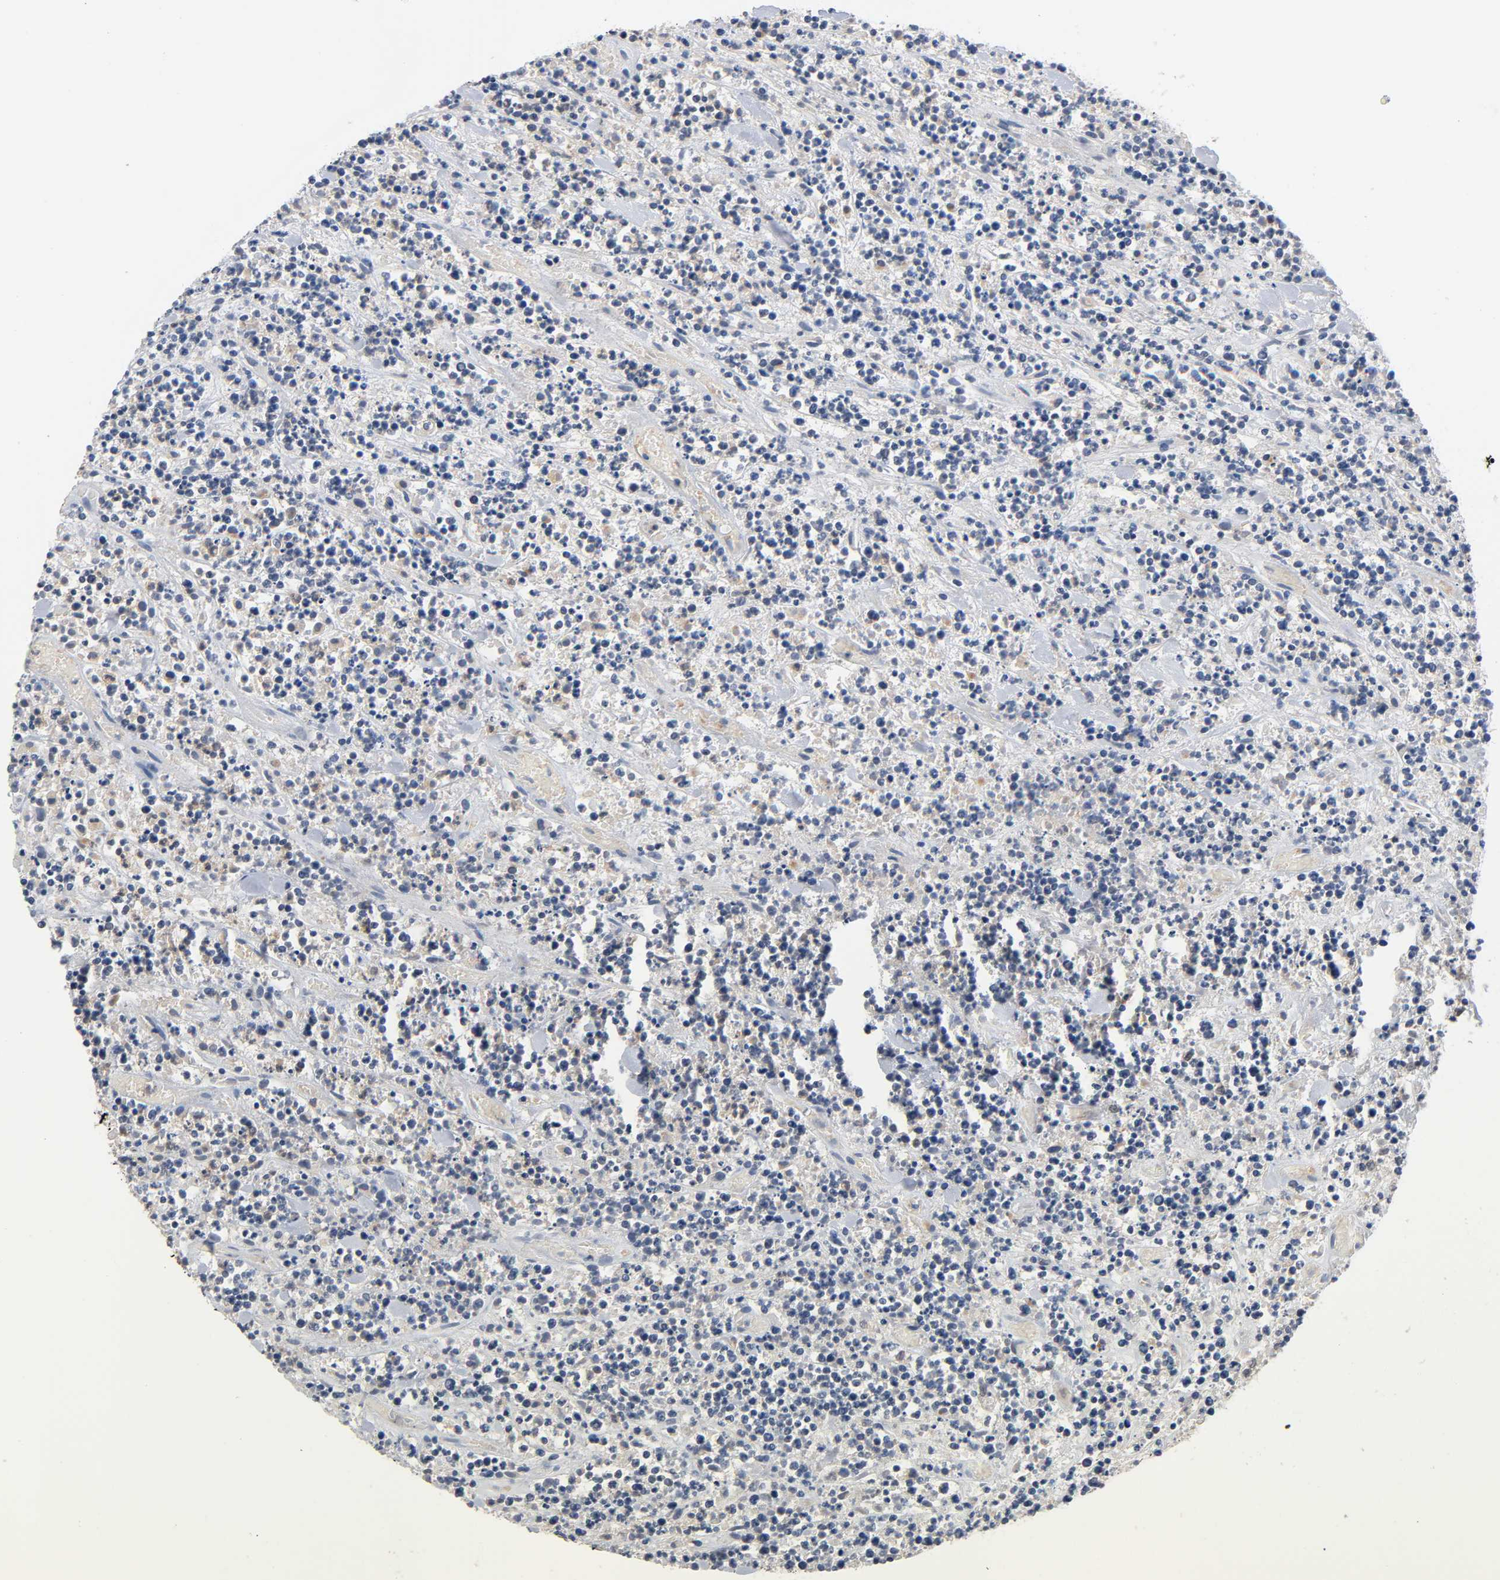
{"staining": {"intensity": "moderate", "quantity": "25%-75%", "location": "cytoplasmic/membranous"}, "tissue": "lymphoma", "cell_type": "Tumor cells", "image_type": "cancer", "snomed": [{"axis": "morphology", "description": "Malignant lymphoma, non-Hodgkin's type, High grade"}, {"axis": "topography", "description": "Soft tissue"}], "caption": "IHC staining of lymphoma, which displays medium levels of moderate cytoplasmic/membranous staining in approximately 25%-75% of tumor cells indicating moderate cytoplasmic/membranous protein expression. The staining was performed using DAB (3,3'-diaminobenzidine) (brown) for protein detection and nuclei were counterstained in hematoxylin (blue).", "gene": "PRKAB1", "patient": {"sex": "male", "age": 18}}